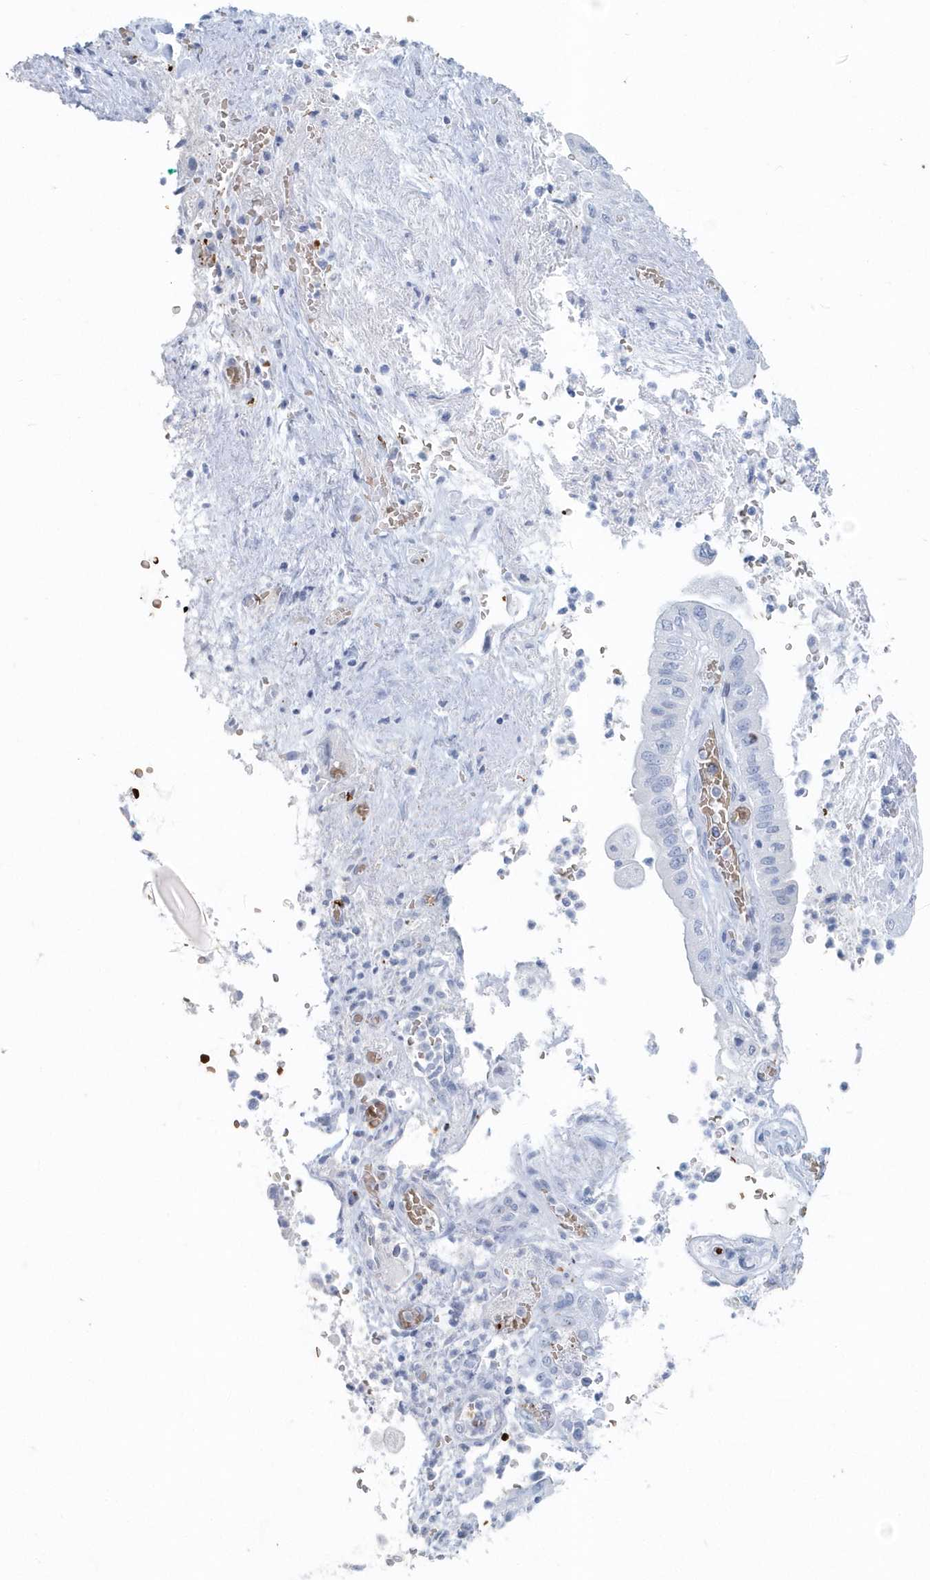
{"staining": {"intensity": "negative", "quantity": "none", "location": "none"}, "tissue": "pancreatic cancer", "cell_type": "Tumor cells", "image_type": "cancer", "snomed": [{"axis": "morphology", "description": "Adenocarcinoma, NOS"}, {"axis": "topography", "description": "Pancreas"}], "caption": "Immunohistochemistry histopathology image of neoplastic tissue: adenocarcinoma (pancreatic) stained with DAB reveals no significant protein staining in tumor cells. (DAB (3,3'-diaminobenzidine) immunohistochemistry visualized using brightfield microscopy, high magnification).", "gene": "HBA2", "patient": {"sex": "female", "age": 73}}